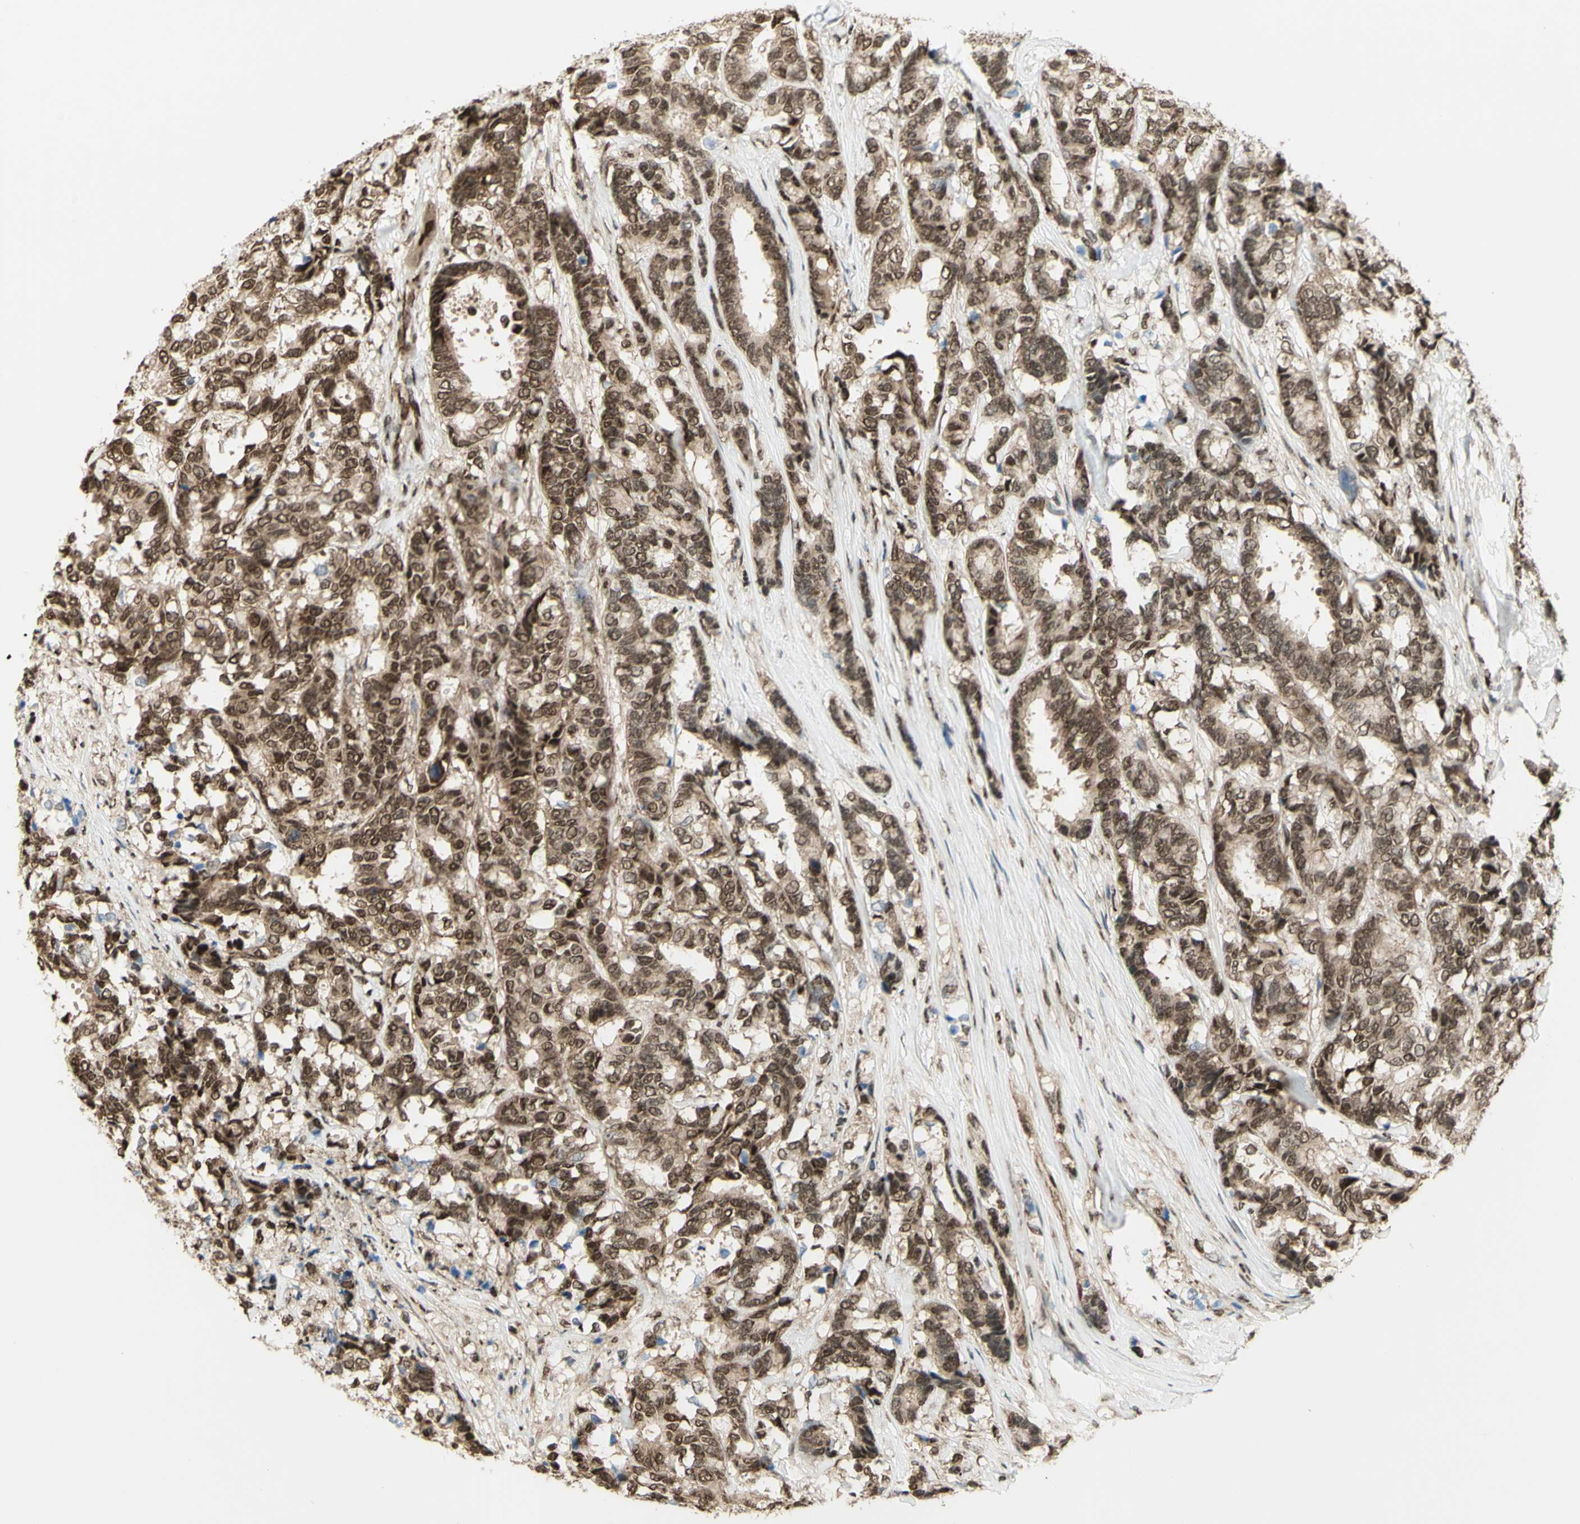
{"staining": {"intensity": "moderate", "quantity": ">75%", "location": "nuclear"}, "tissue": "breast cancer", "cell_type": "Tumor cells", "image_type": "cancer", "snomed": [{"axis": "morphology", "description": "Duct carcinoma"}, {"axis": "topography", "description": "Breast"}], "caption": "Immunohistochemistry staining of breast cancer, which shows medium levels of moderate nuclear staining in approximately >75% of tumor cells indicating moderate nuclear protein positivity. The staining was performed using DAB (brown) for protein detection and nuclei were counterstained in hematoxylin (blue).", "gene": "ZMYM6", "patient": {"sex": "female", "age": 87}}